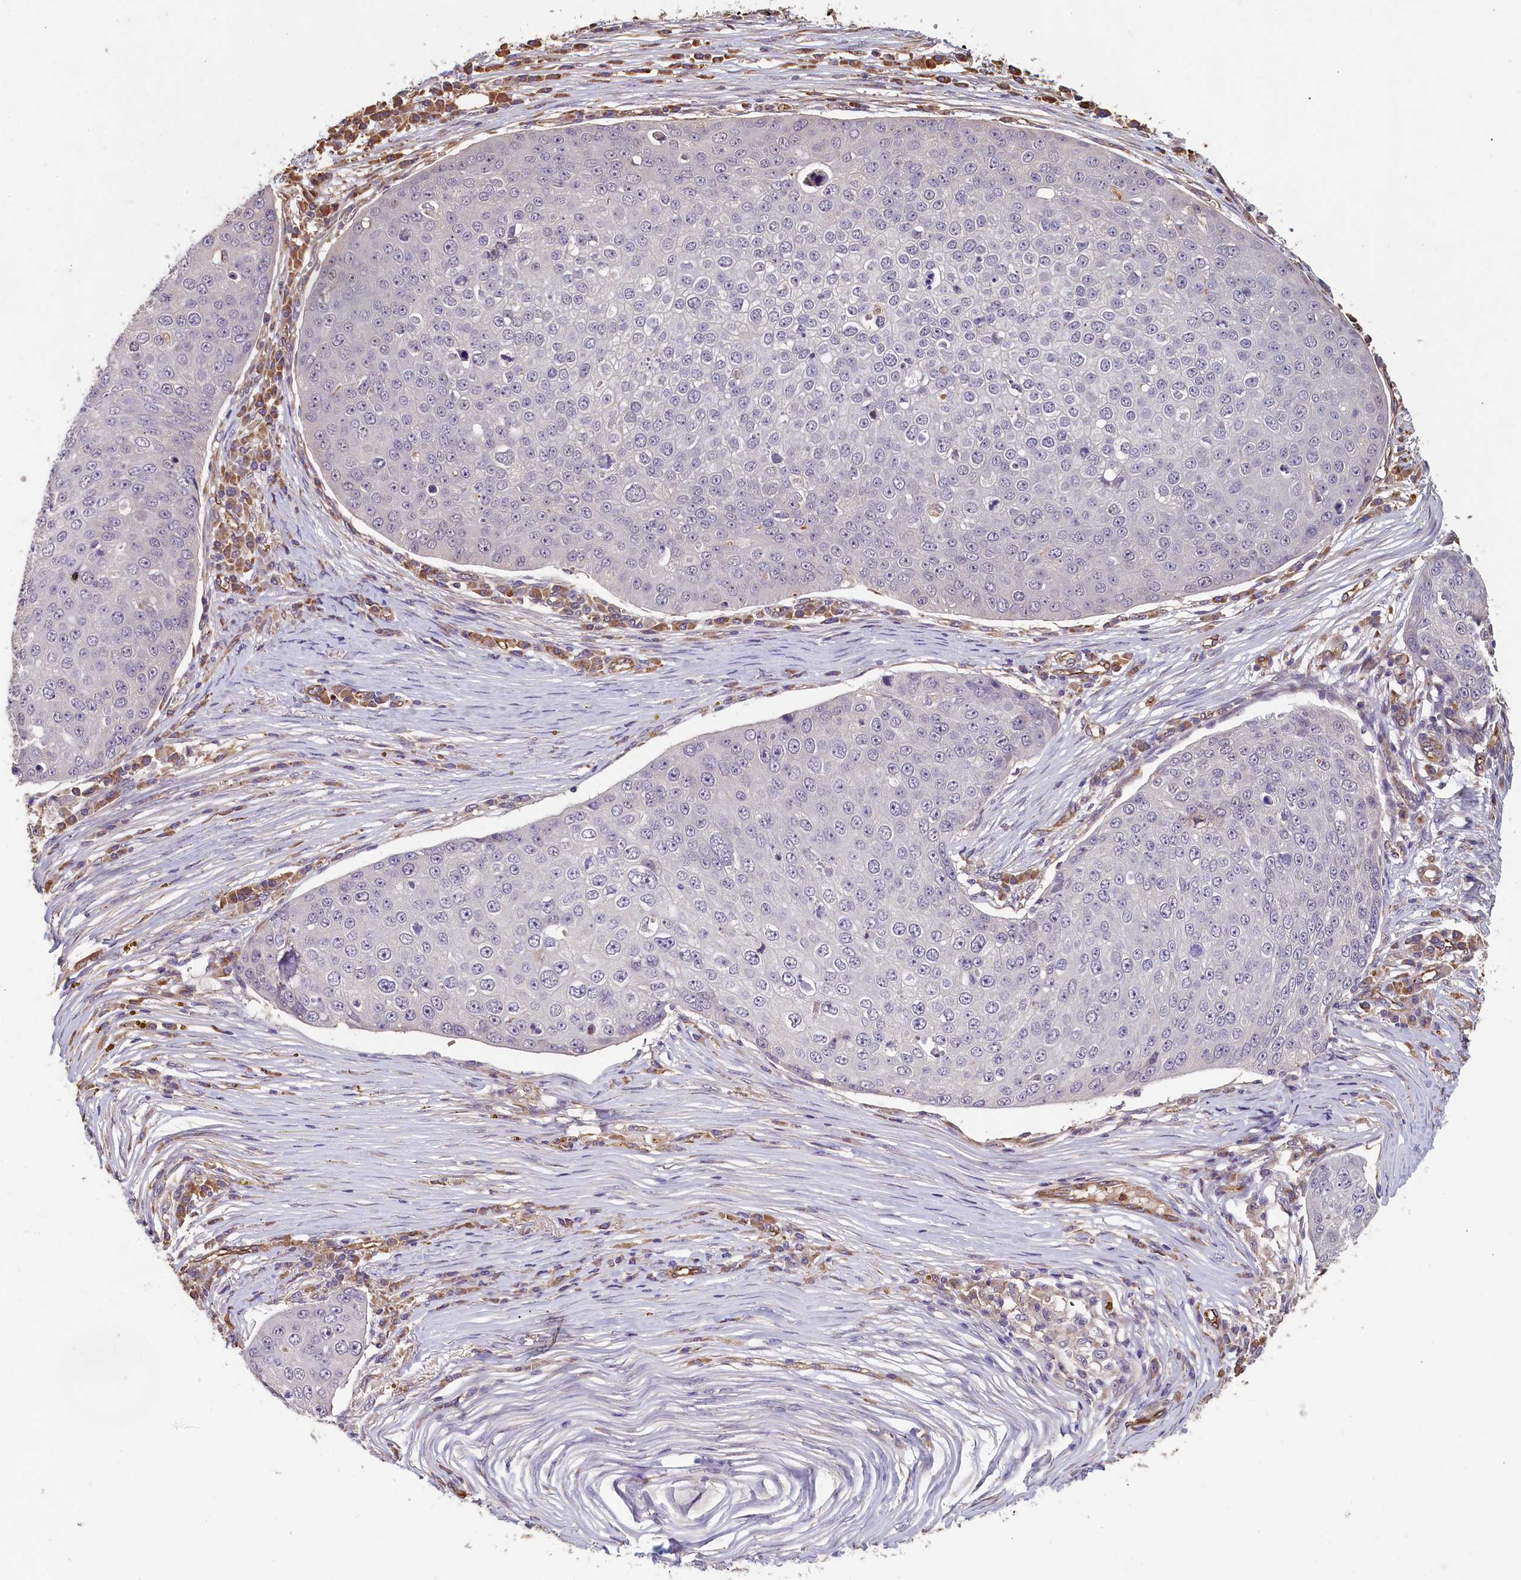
{"staining": {"intensity": "negative", "quantity": "none", "location": "none"}, "tissue": "skin cancer", "cell_type": "Tumor cells", "image_type": "cancer", "snomed": [{"axis": "morphology", "description": "Squamous cell carcinoma, NOS"}, {"axis": "topography", "description": "Skin"}], "caption": "Human squamous cell carcinoma (skin) stained for a protein using IHC displays no positivity in tumor cells.", "gene": "ACSBG1", "patient": {"sex": "male", "age": 71}}